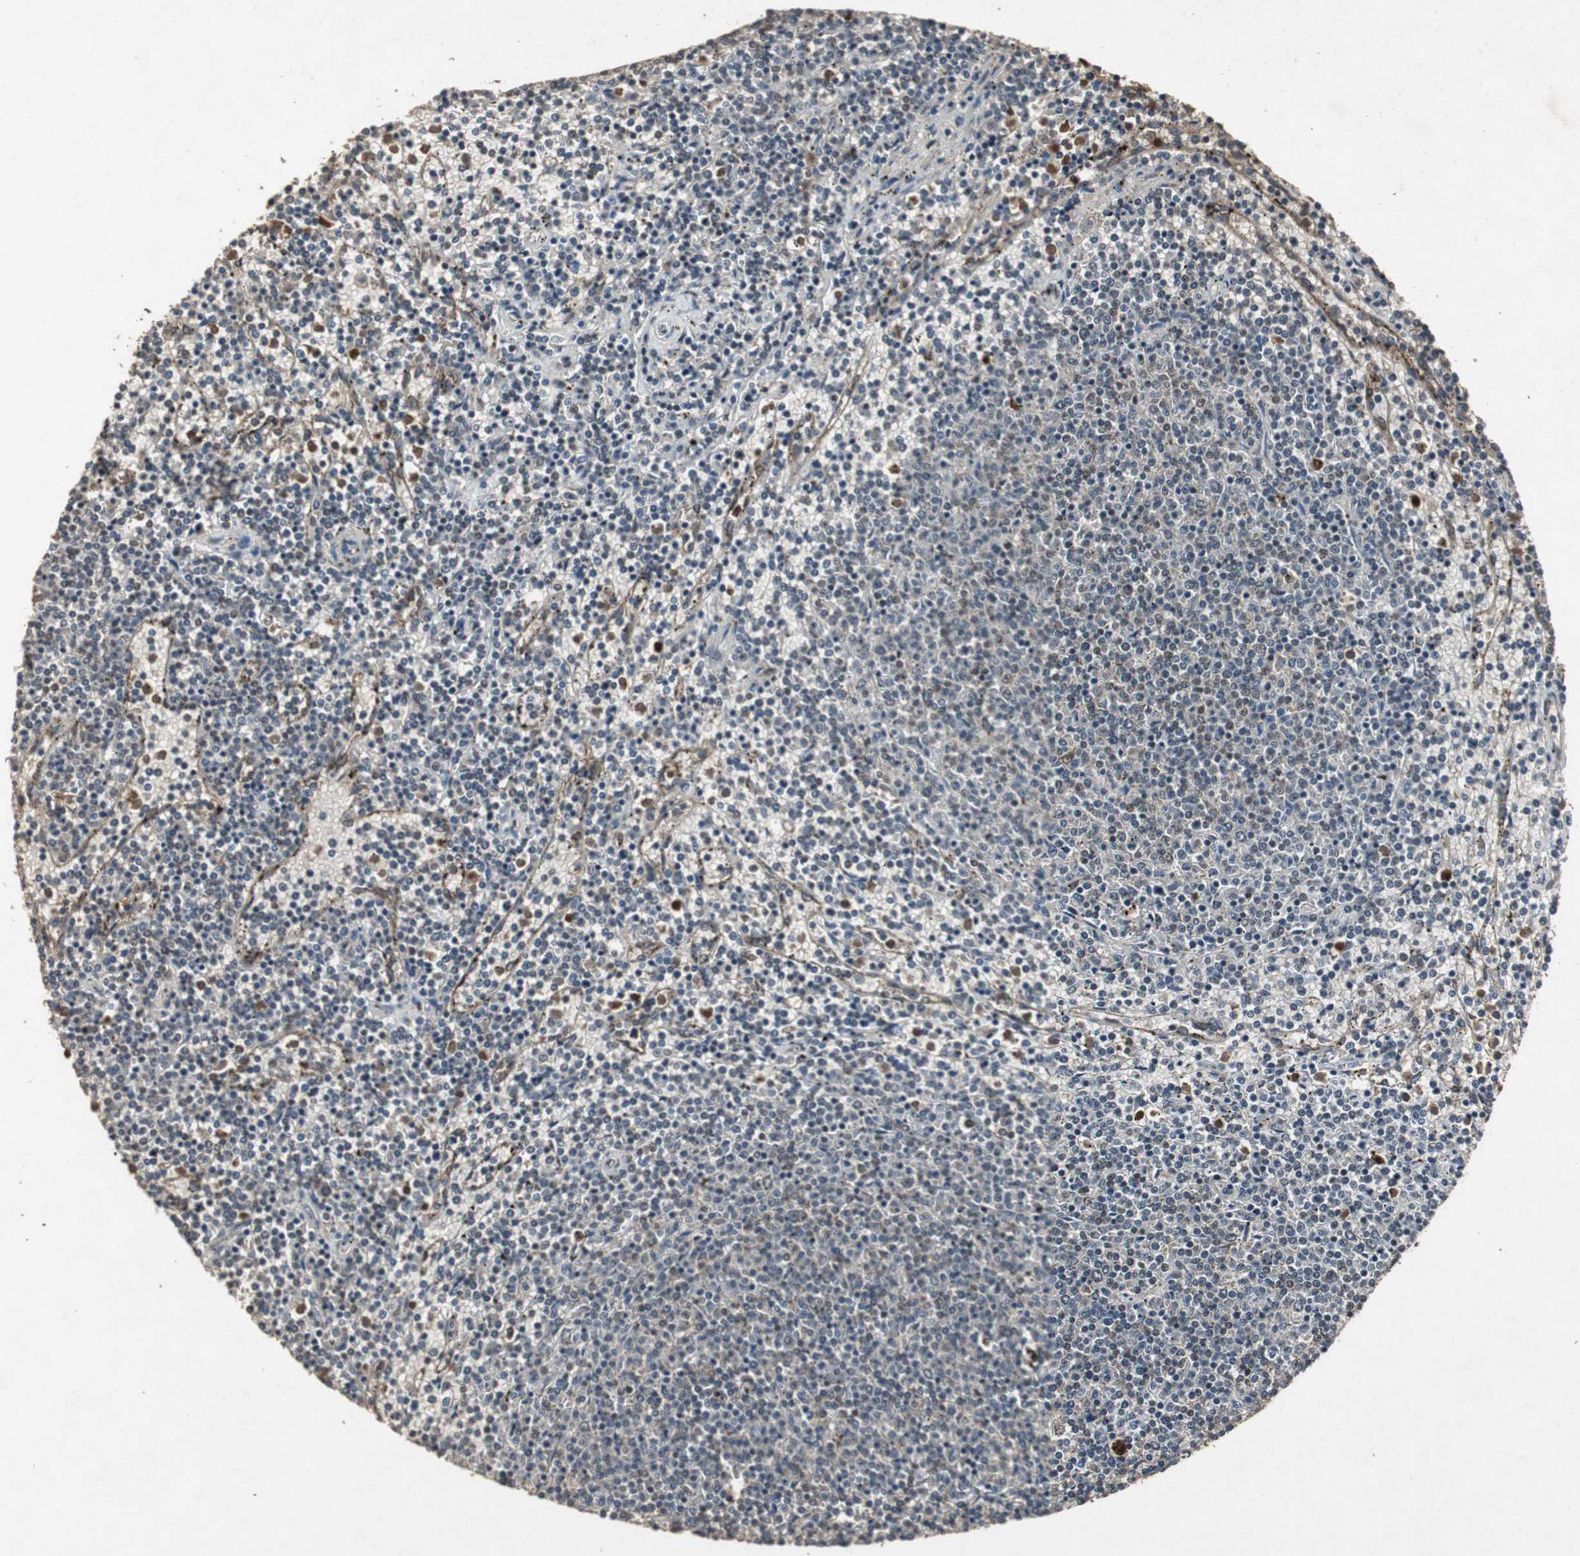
{"staining": {"intensity": "moderate", "quantity": "25%-75%", "location": "cytoplasmic/membranous,nuclear"}, "tissue": "lymphoma", "cell_type": "Tumor cells", "image_type": "cancer", "snomed": [{"axis": "morphology", "description": "Malignant lymphoma, non-Hodgkin's type, Low grade"}, {"axis": "topography", "description": "Spleen"}], "caption": "IHC histopathology image of human lymphoma stained for a protein (brown), which demonstrates medium levels of moderate cytoplasmic/membranous and nuclear positivity in approximately 25%-75% of tumor cells.", "gene": "EMX1", "patient": {"sex": "female", "age": 50}}